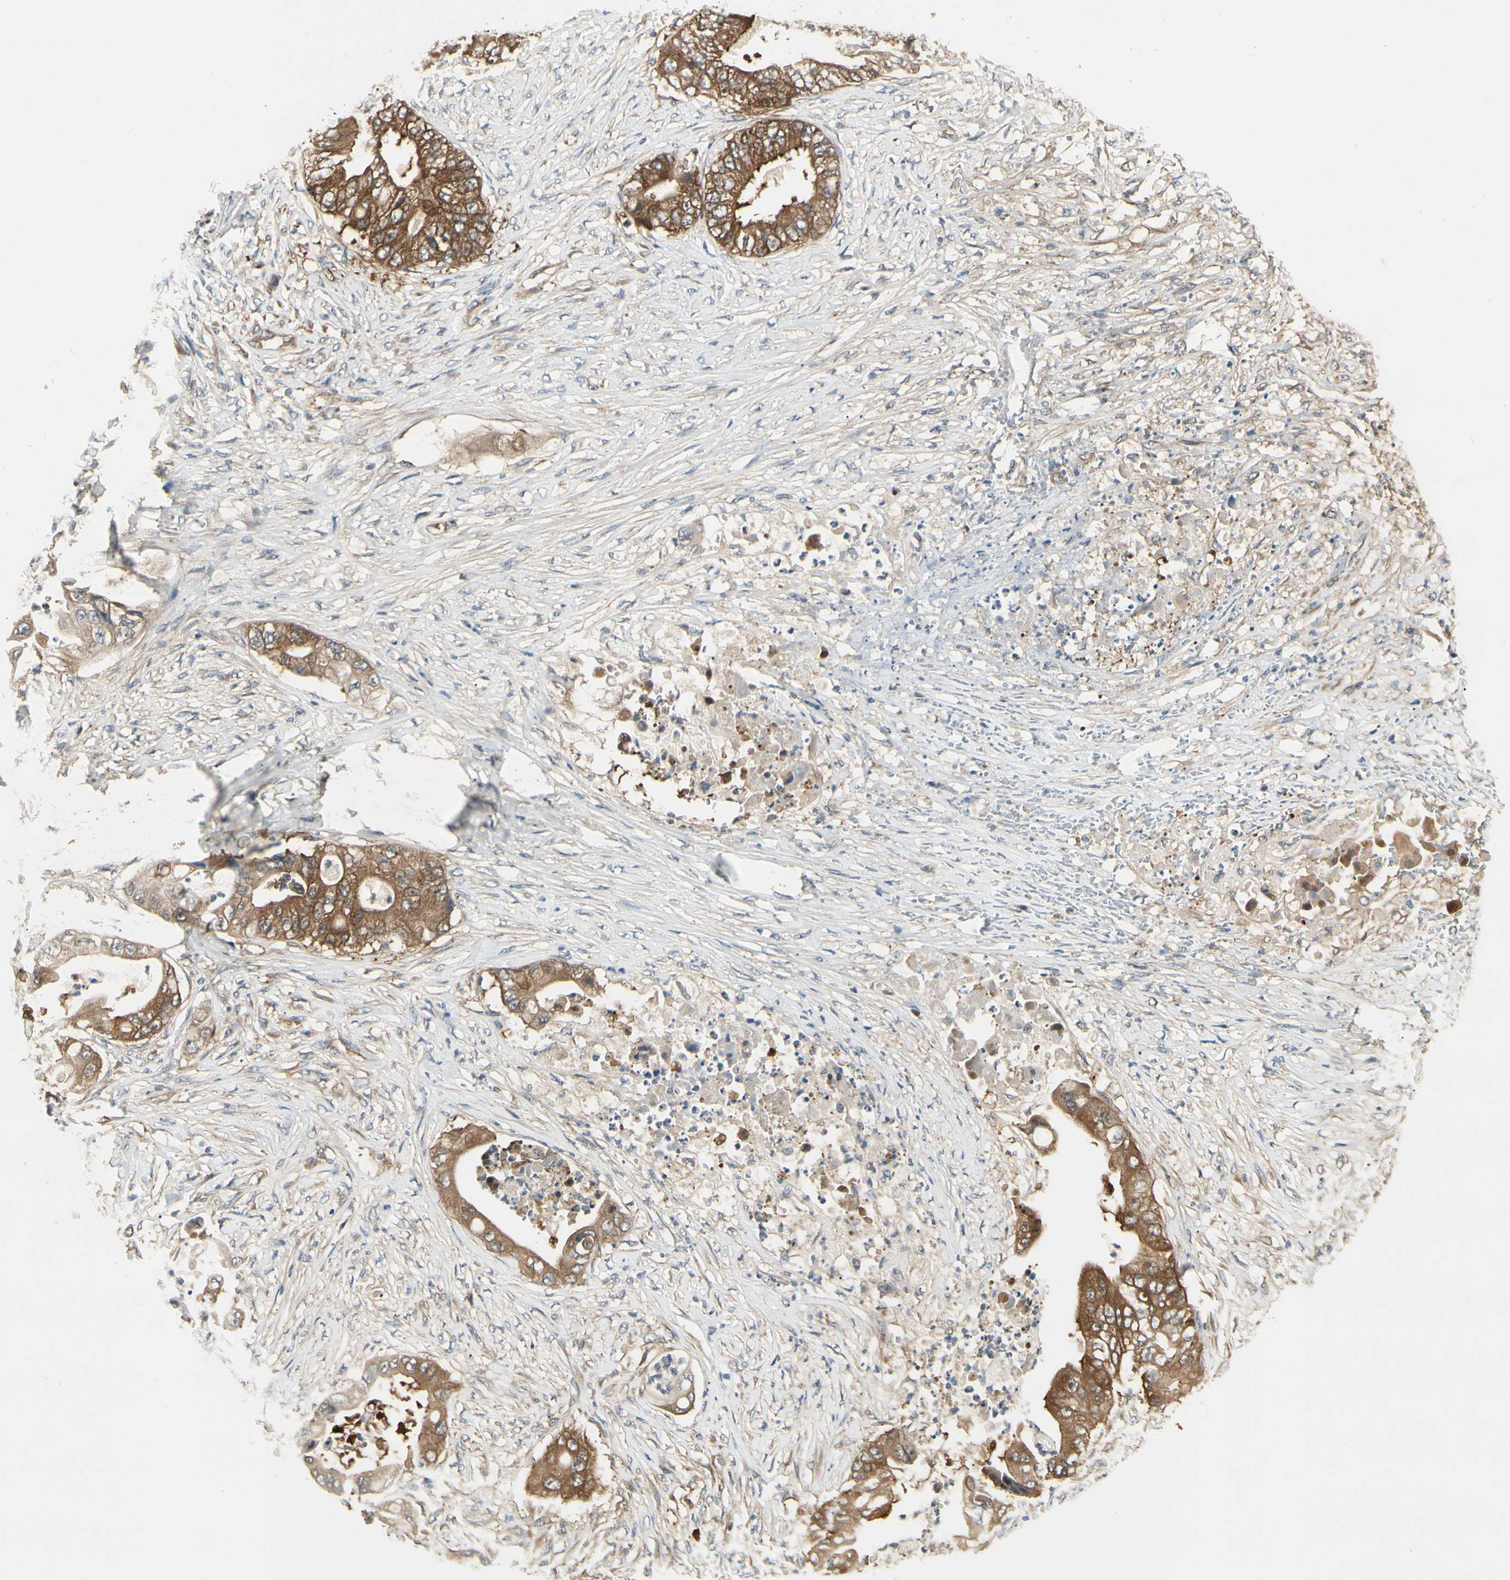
{"staining": {"intensity": "strong", "quantity": ">75%", "location": "cytoplasmic/membranous"}, "tissue": "stomach cancer", "cell_type": "Tumor cells", "image_type": "cancer", "snomed": [{"axis": "morphology", "description": "Adenocarcinoma, NOS"}, {"axis": "topography", "description": "Stomach"}], "caption": "Protein analysis of stomach cancer tissue shows strong cytoplasmic/membranous staining in about >75% of tumor cells.", "gene": "NME1-NME2", "patient": {"sex": "female", "age": 73}}